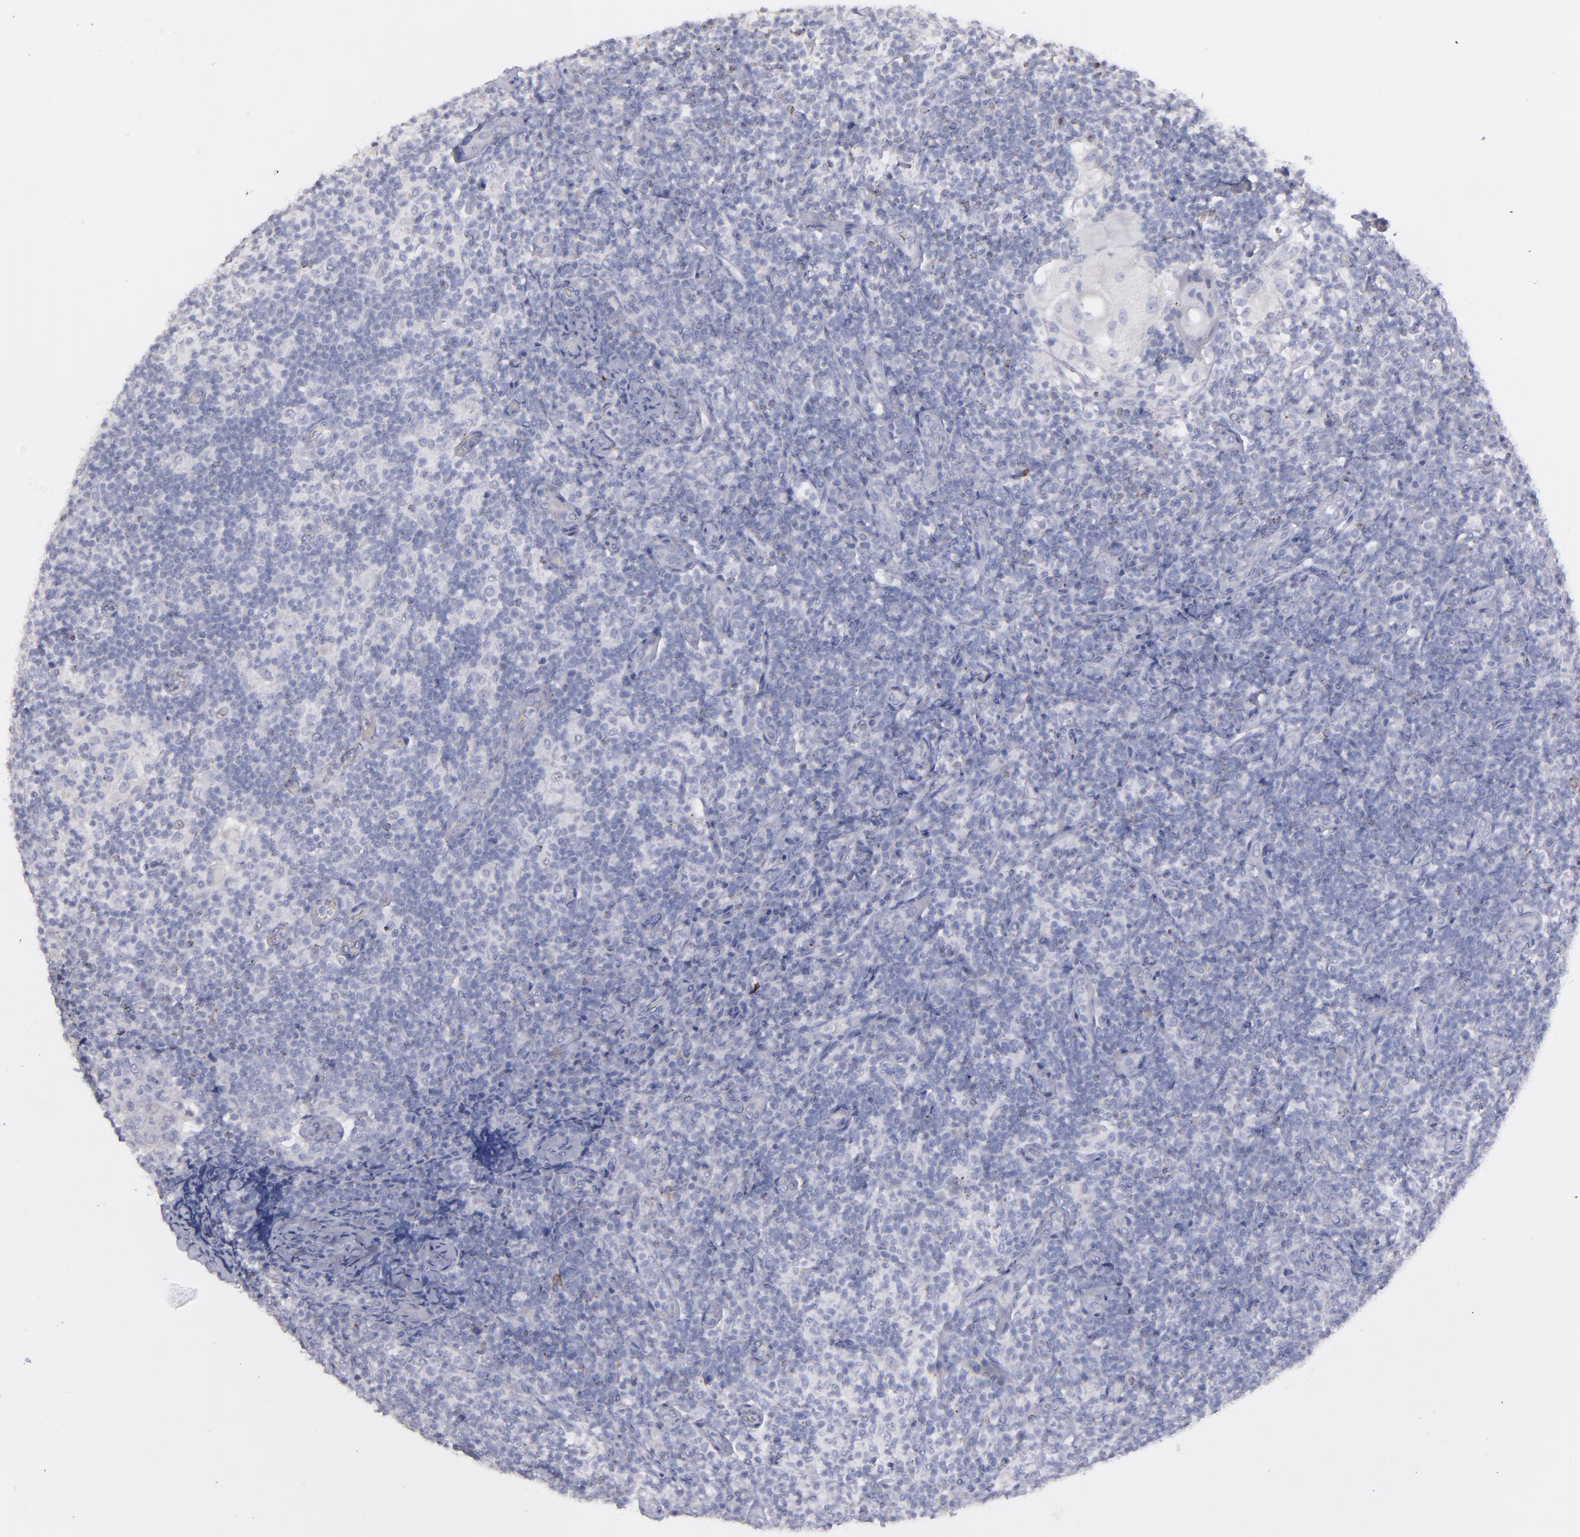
{"staining": {"intensity": "negative", "quantity": "none", "location": "none"}, "tissue": "lymph node", "cell_type": "Germinal center cells", "image_type": "normal", "snomed": [{"axis": "morphology", "description": "Normal tissue, NOS"}, {"axis": "morphology", "description": "Inflammation, NOS"}, {"axis": "topography", "description": "Lymph node"}], "caption": "The immunohistochemistry photomicrograph has no significant staining in germinal center cells of lymph node.", "gene": "SNAP25", "patient": {"sex": "male", "age": 46}}